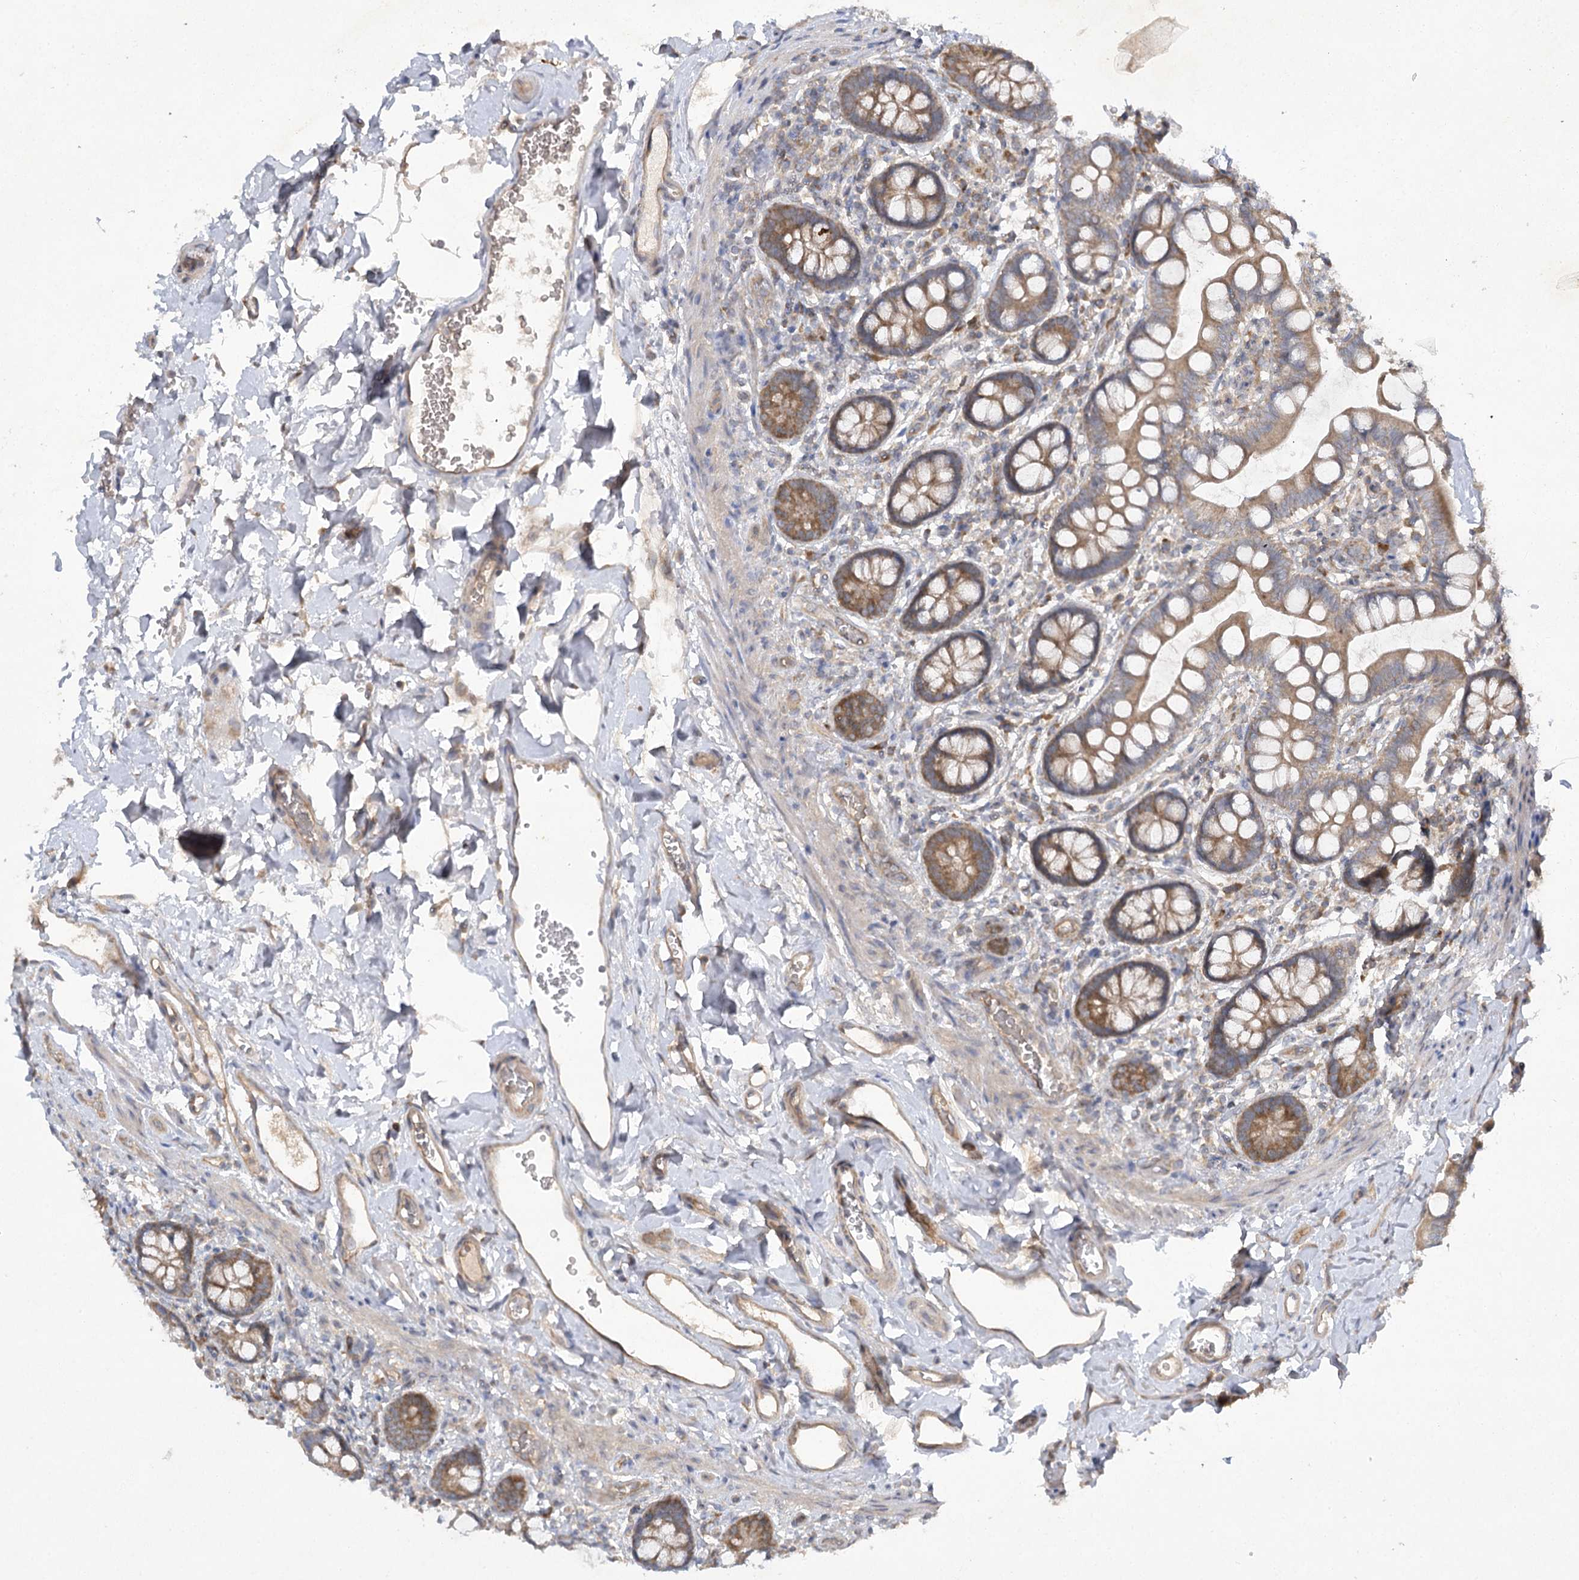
{"staining": {"intensity": "moderate", "quantity": ">75%", "location": "cytoplasmic/membranous"}, "tissue": "small intestine", "cell_type": "Glandular cells", "image_type": "normal", "snomed": [{"axis": "morphology", "description": "Normal tissue, NOS"}, {"axis": "topography", "description": "Small intestine"}], "caption": "Immunohistochemistry (IHC) of benign human small intestine demonstrates medium levels of moderate cytoplasmic/membranous staining in about >75% of glandular cells. The staining is performed using DAB (3,3'-diaminobenzidine) brown chromogen to label protein expression. The nuclei are counter-stained blue using hematoxylin.", "gene": "TRAF3IP1", "patient": {"sex": "male", "age": 52}}